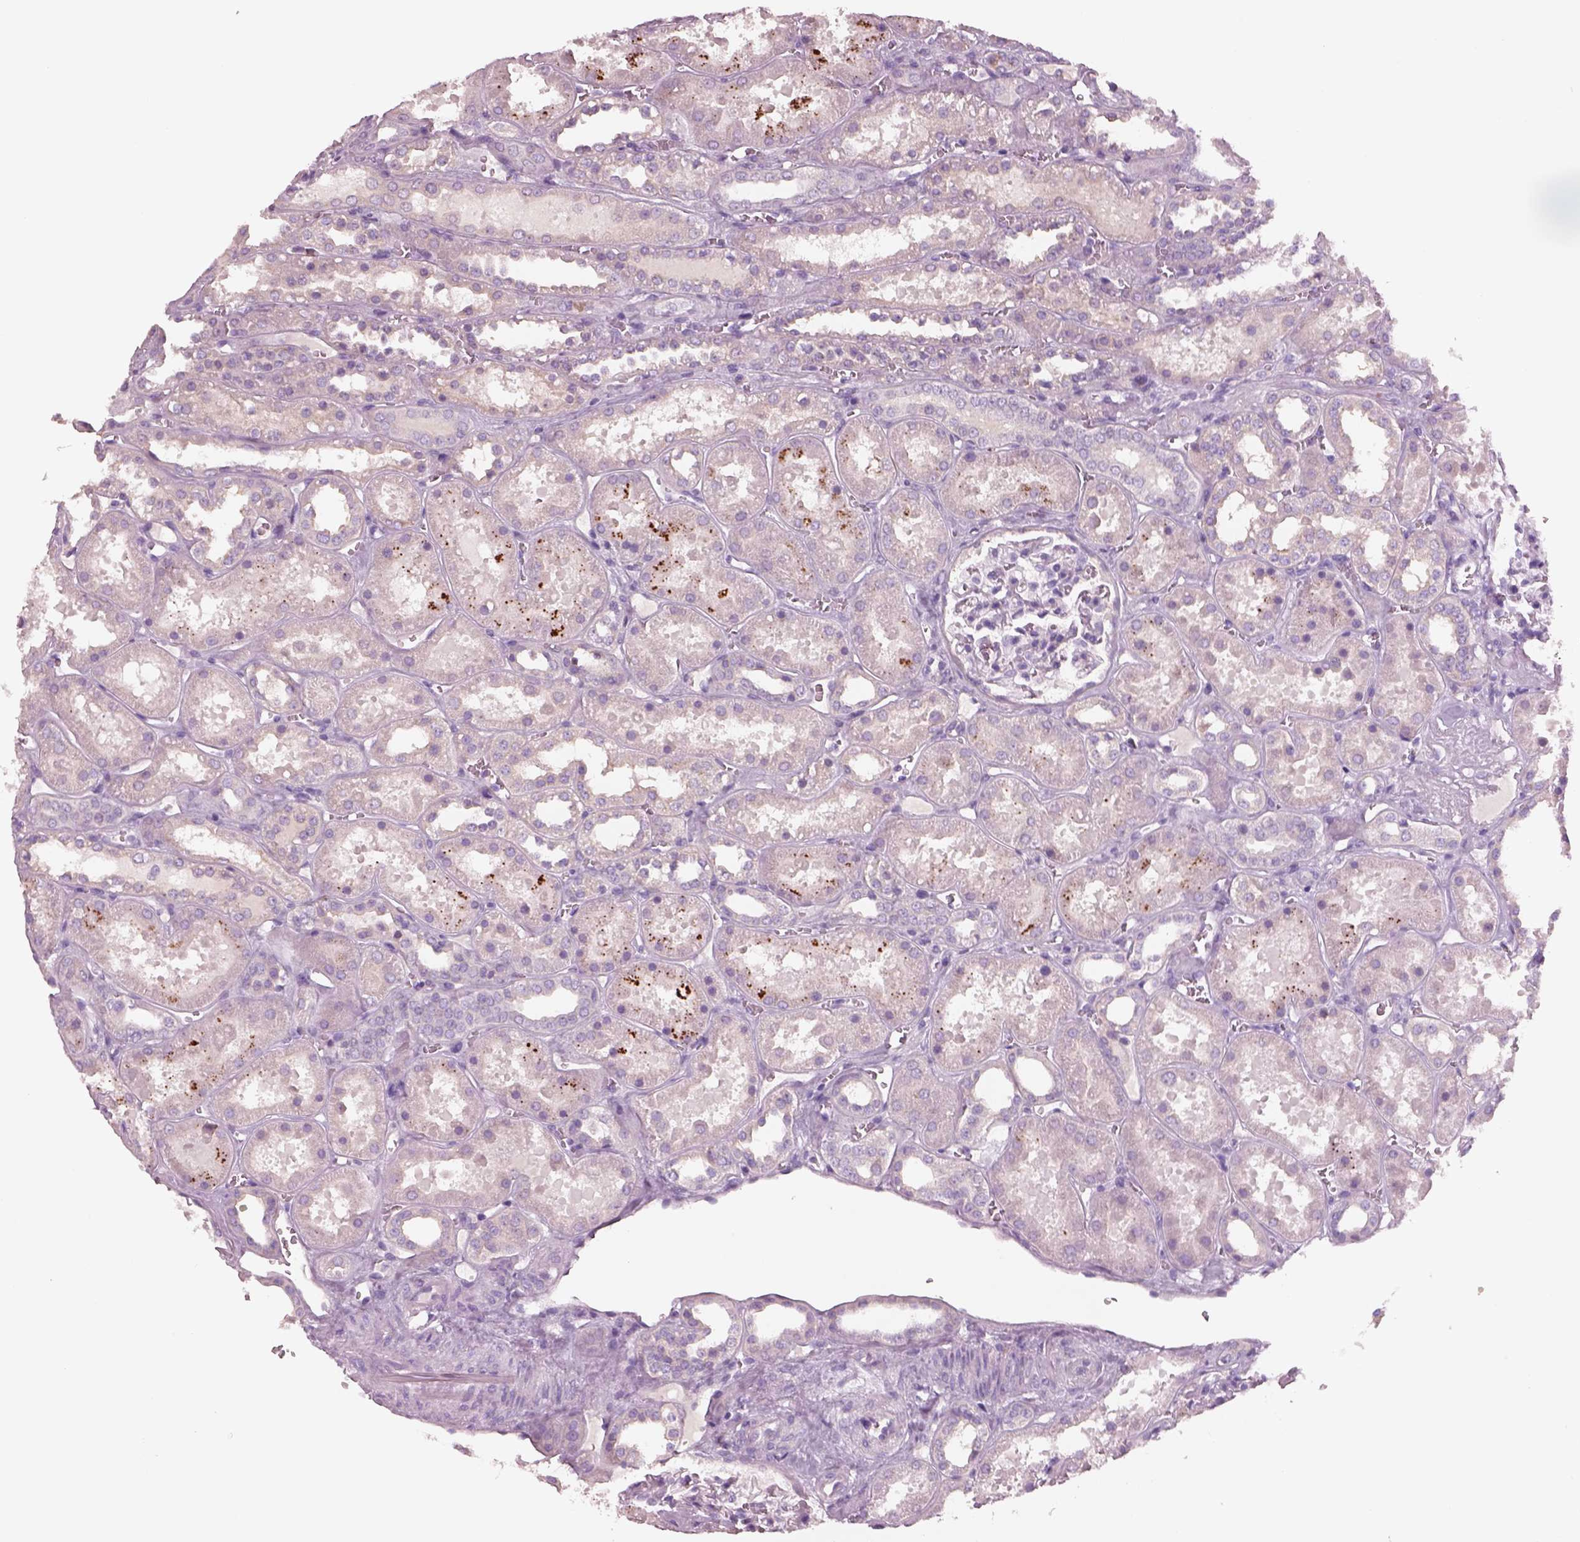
{"staining": {"intensity": "negative", "quantity": "none", "location": "none"}, "tissue": "kidney", "cell_type": "Cells in glomeruli", "image_type": "normal", "snomed": [{"axis": "morphology", "description": "Normal tissue, NOS"}, {"axis": "topography", "description": "Kidney"}], "caption": "Image shows no significant protein expression in cells in glomeruli of benign kidney.", "gene": "IGLL1", "patient": {"sex": "female", "age": 41}}